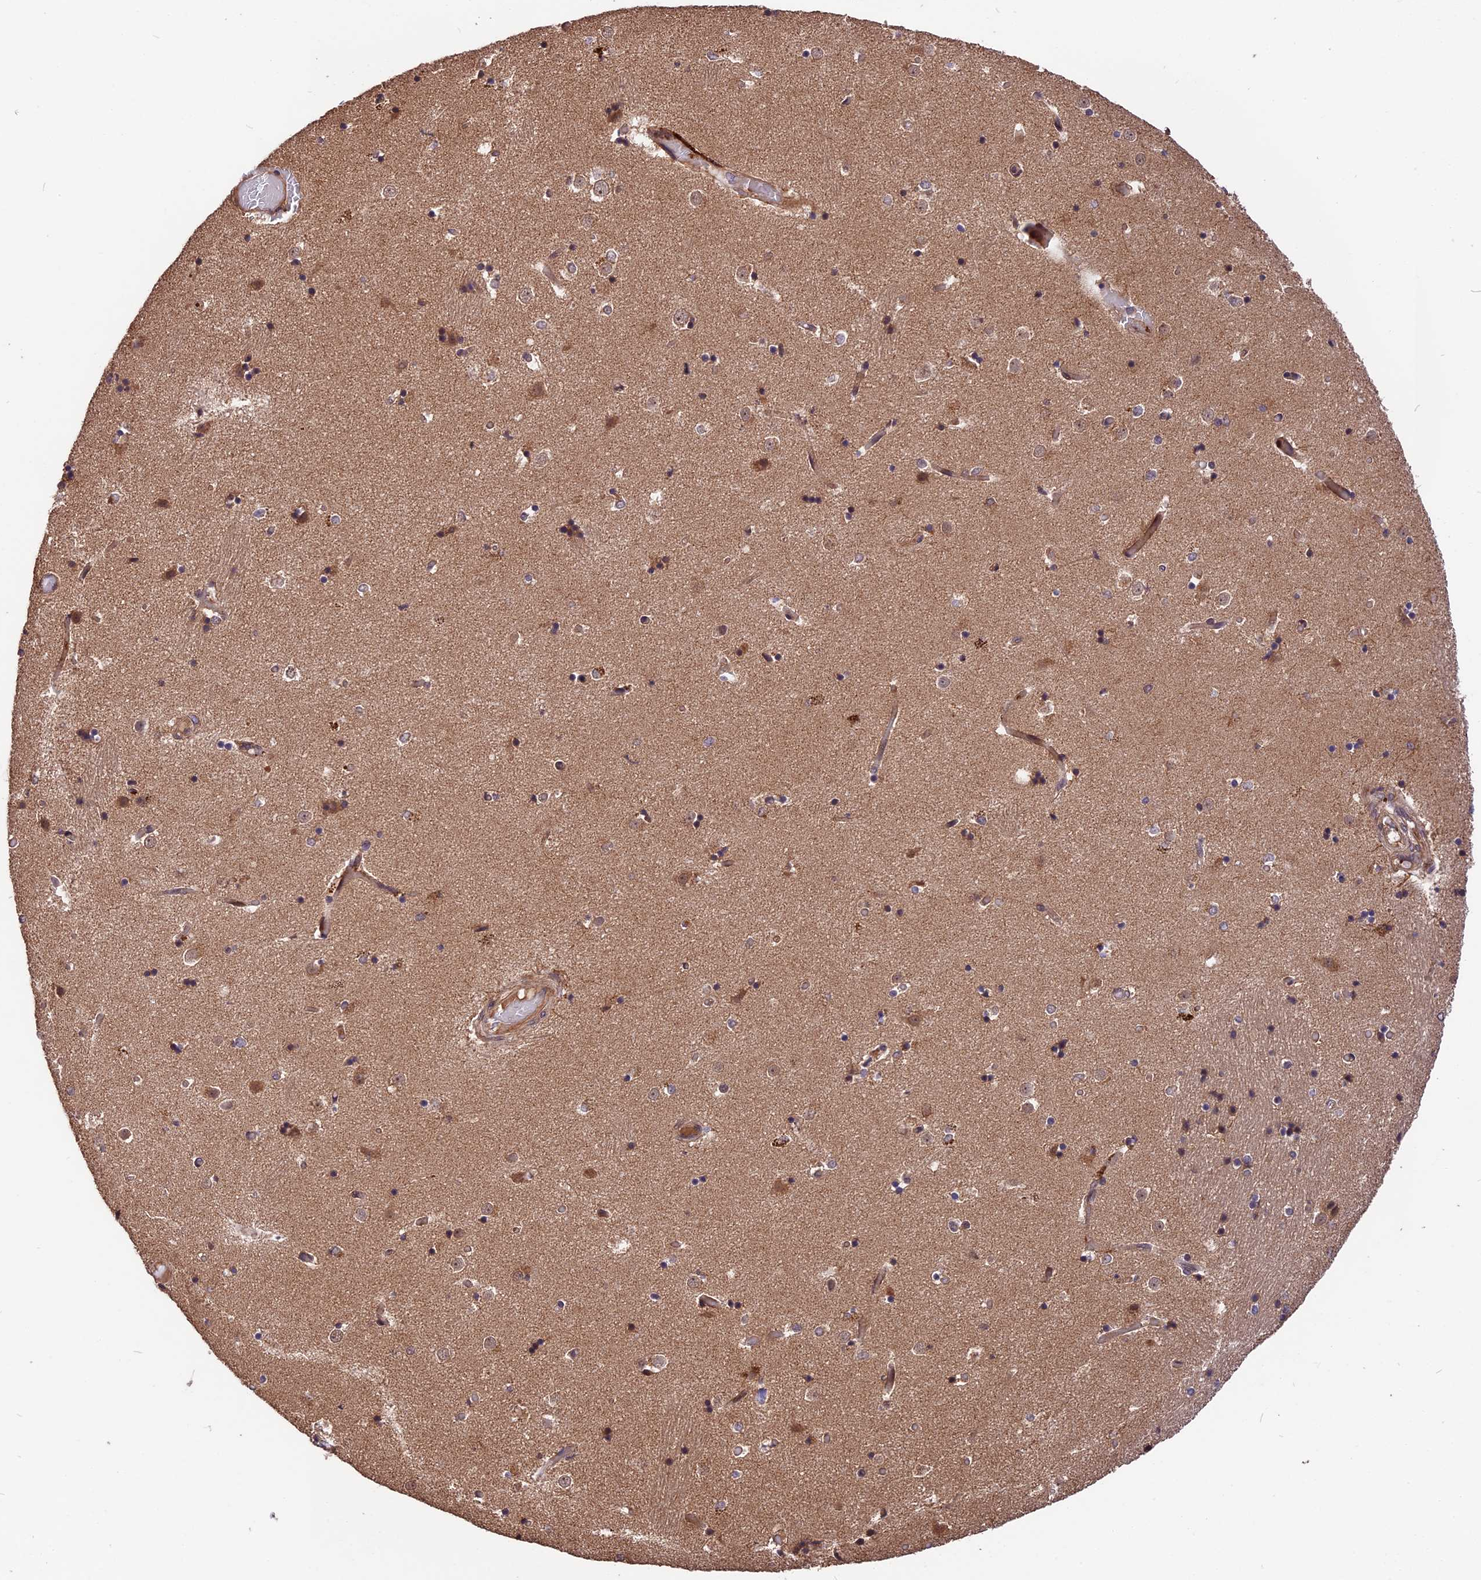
{"staining": {"intensity": "weak", "quantity": "25%-75%", "location": "cytoplasmic/membranous"}, "tissue": "caudate", "cell_type": "Glial cells", "image_type": "normal", "snomed": [{"axis": "morphology", "description": "Normal tissue, NOS"}, {"axis": "topography", "description": "Lateral ventricle wall"}], "caption": "Protein expression analysis of normal human caudate reveals weak cytoplasmic/membranous expression in about 25%-75% of glial cells.", "gene": "ESCO1", "patient": {"sex": "female", "age": 52}}